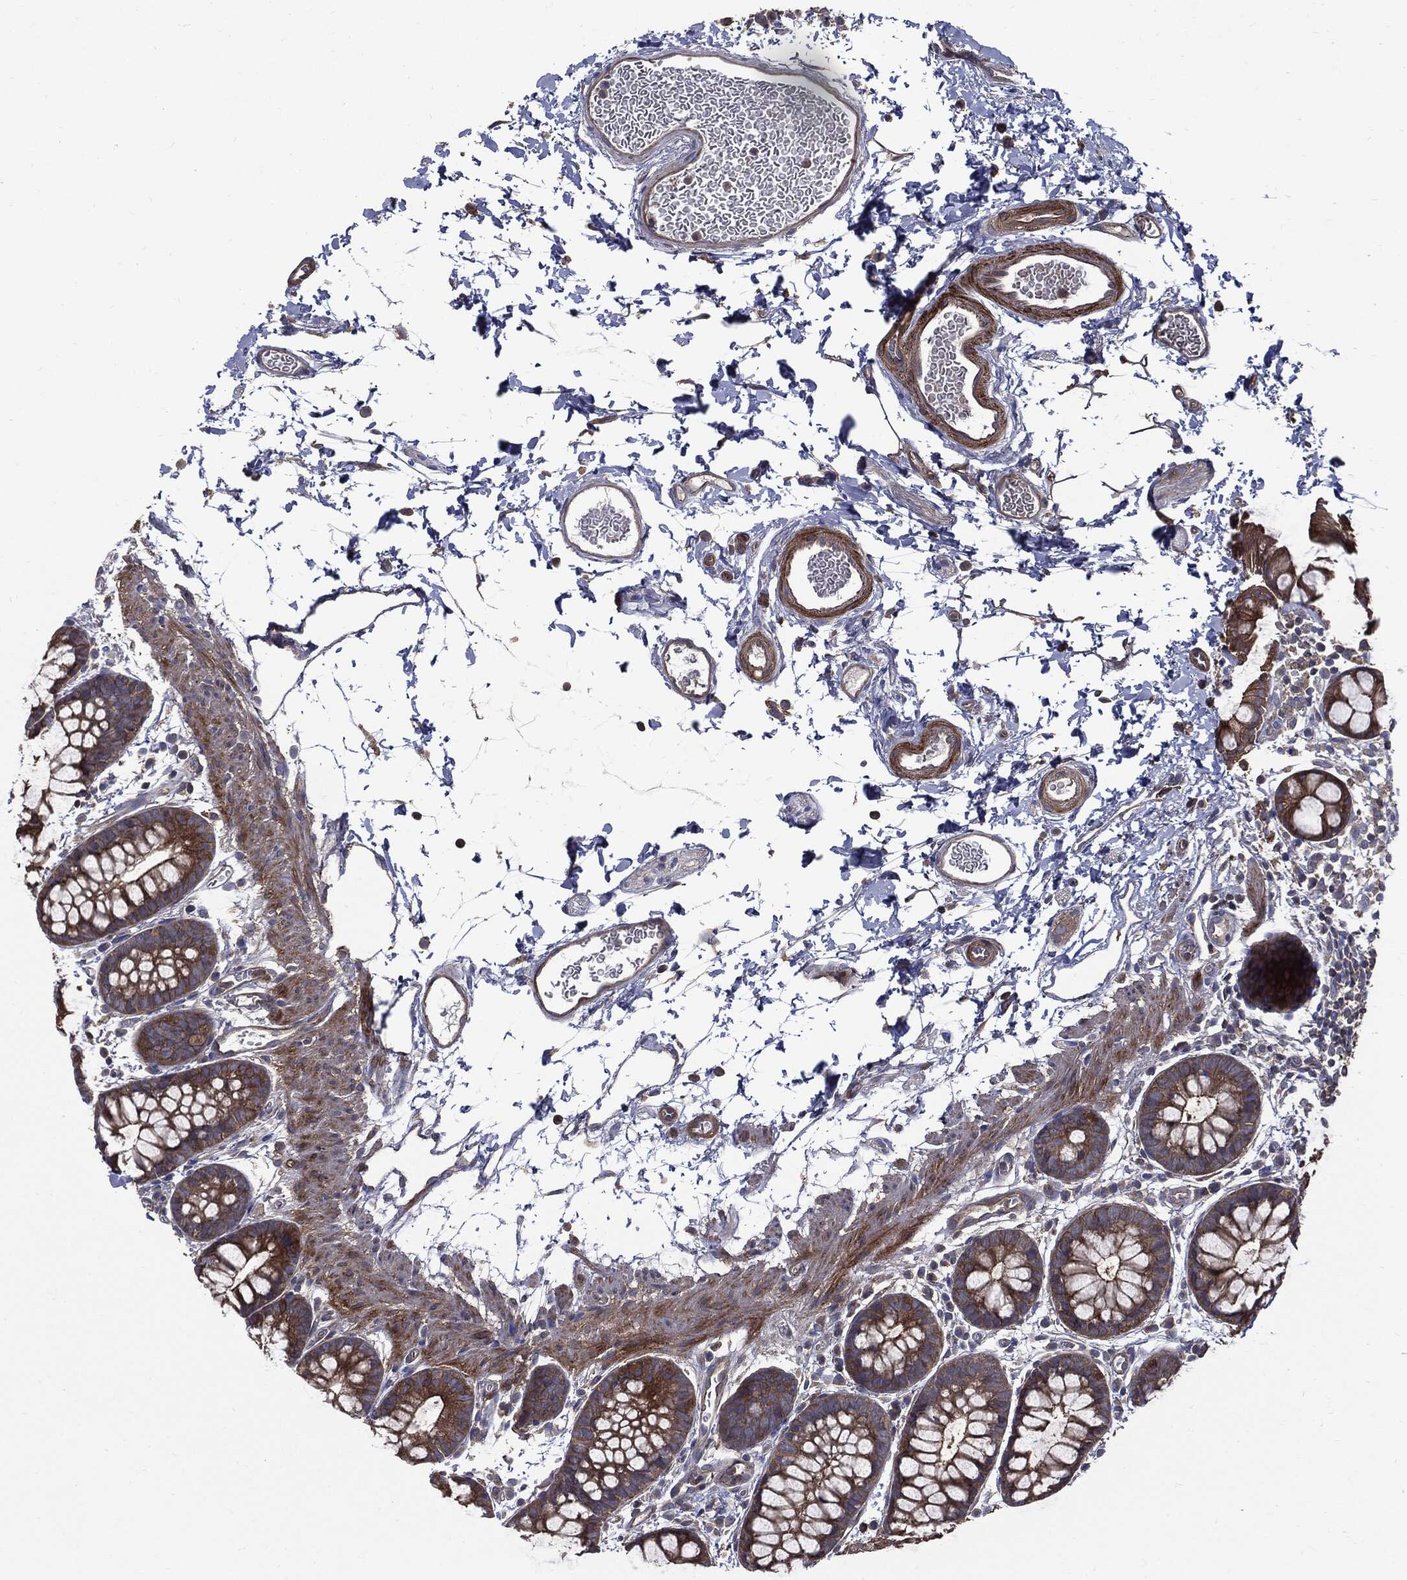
{"staining": {"intensity": "moderate", "quantity": ">75%", "location": "cytoplasmic/membranous"}, "tissue": "rectum", "cell_type": "Glandular cells", "image_type": "normal", "snomed": [{"axis": "morphology", "description": "Normal tissue, NOS"}, {"axis": "topography", "description": "Rectum"}], "caption": "This photomicrograph demonstrates immunohistochemistry staining of unremarkable rectum, with medium moderate cytoplasmic/membranous staining in about >75% of glandular cells.", "gene": "PDCD6IP", "patient": {"sex": "male", "age": 57}}